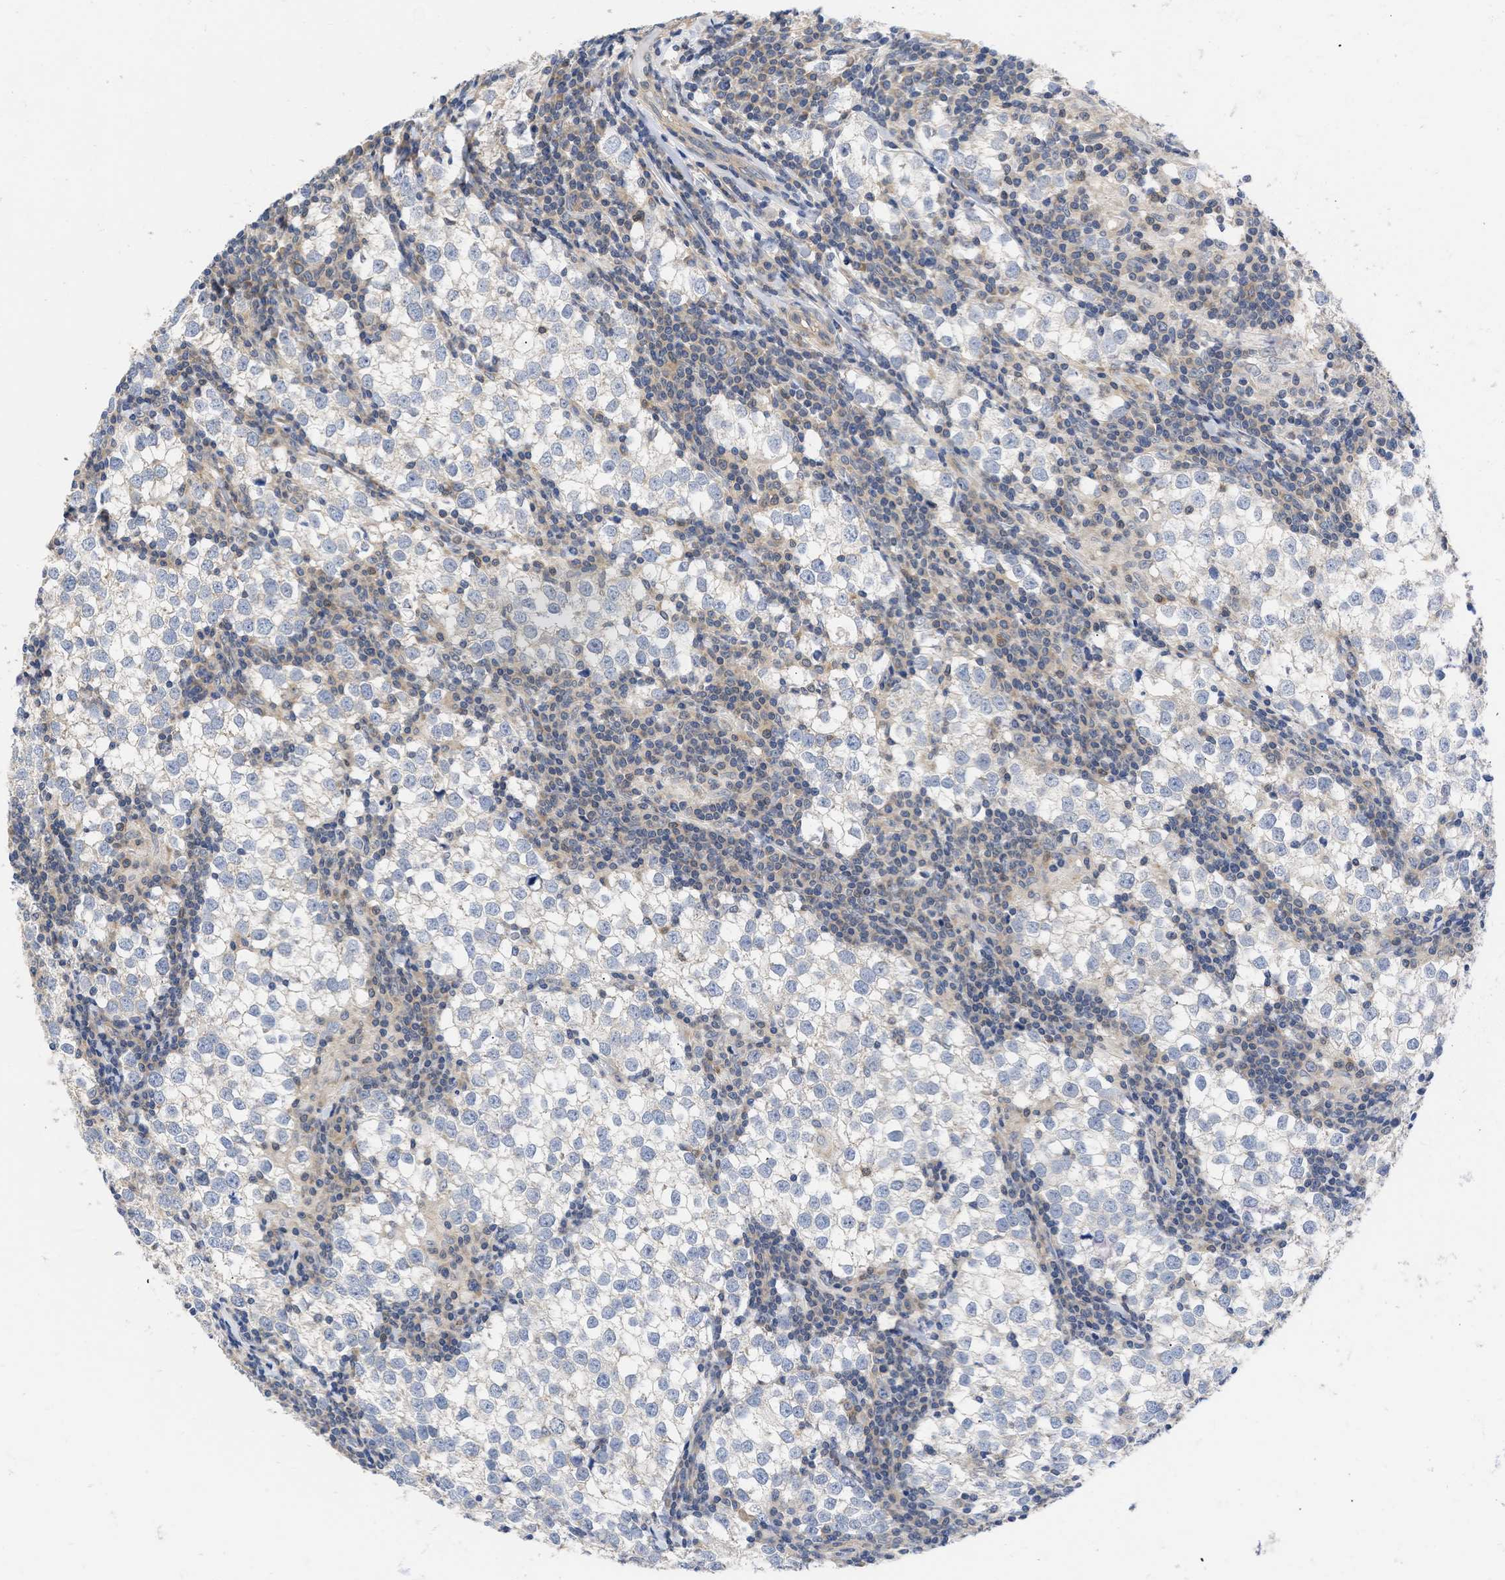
{"staining": {"intensity": "negative", "quantity": "none", "location": "none"}, "tissue": "testis cancer", "cell_type": "Tumor cells", "image_type": "cancer", "snomed": [{"axis": "morphology", "description": "Seminoma, NOS"}, {"axis": "morphology", "description": "Carcinoma, Embryonal, NOS"}, {"axis": "topography", "description": "Testis"}], "caption": "There is no significant expression in tumor cells of testis cancer (seminoma).", "gene": "MAP2K3", "patient": {"sex": "male", "age": 36}}